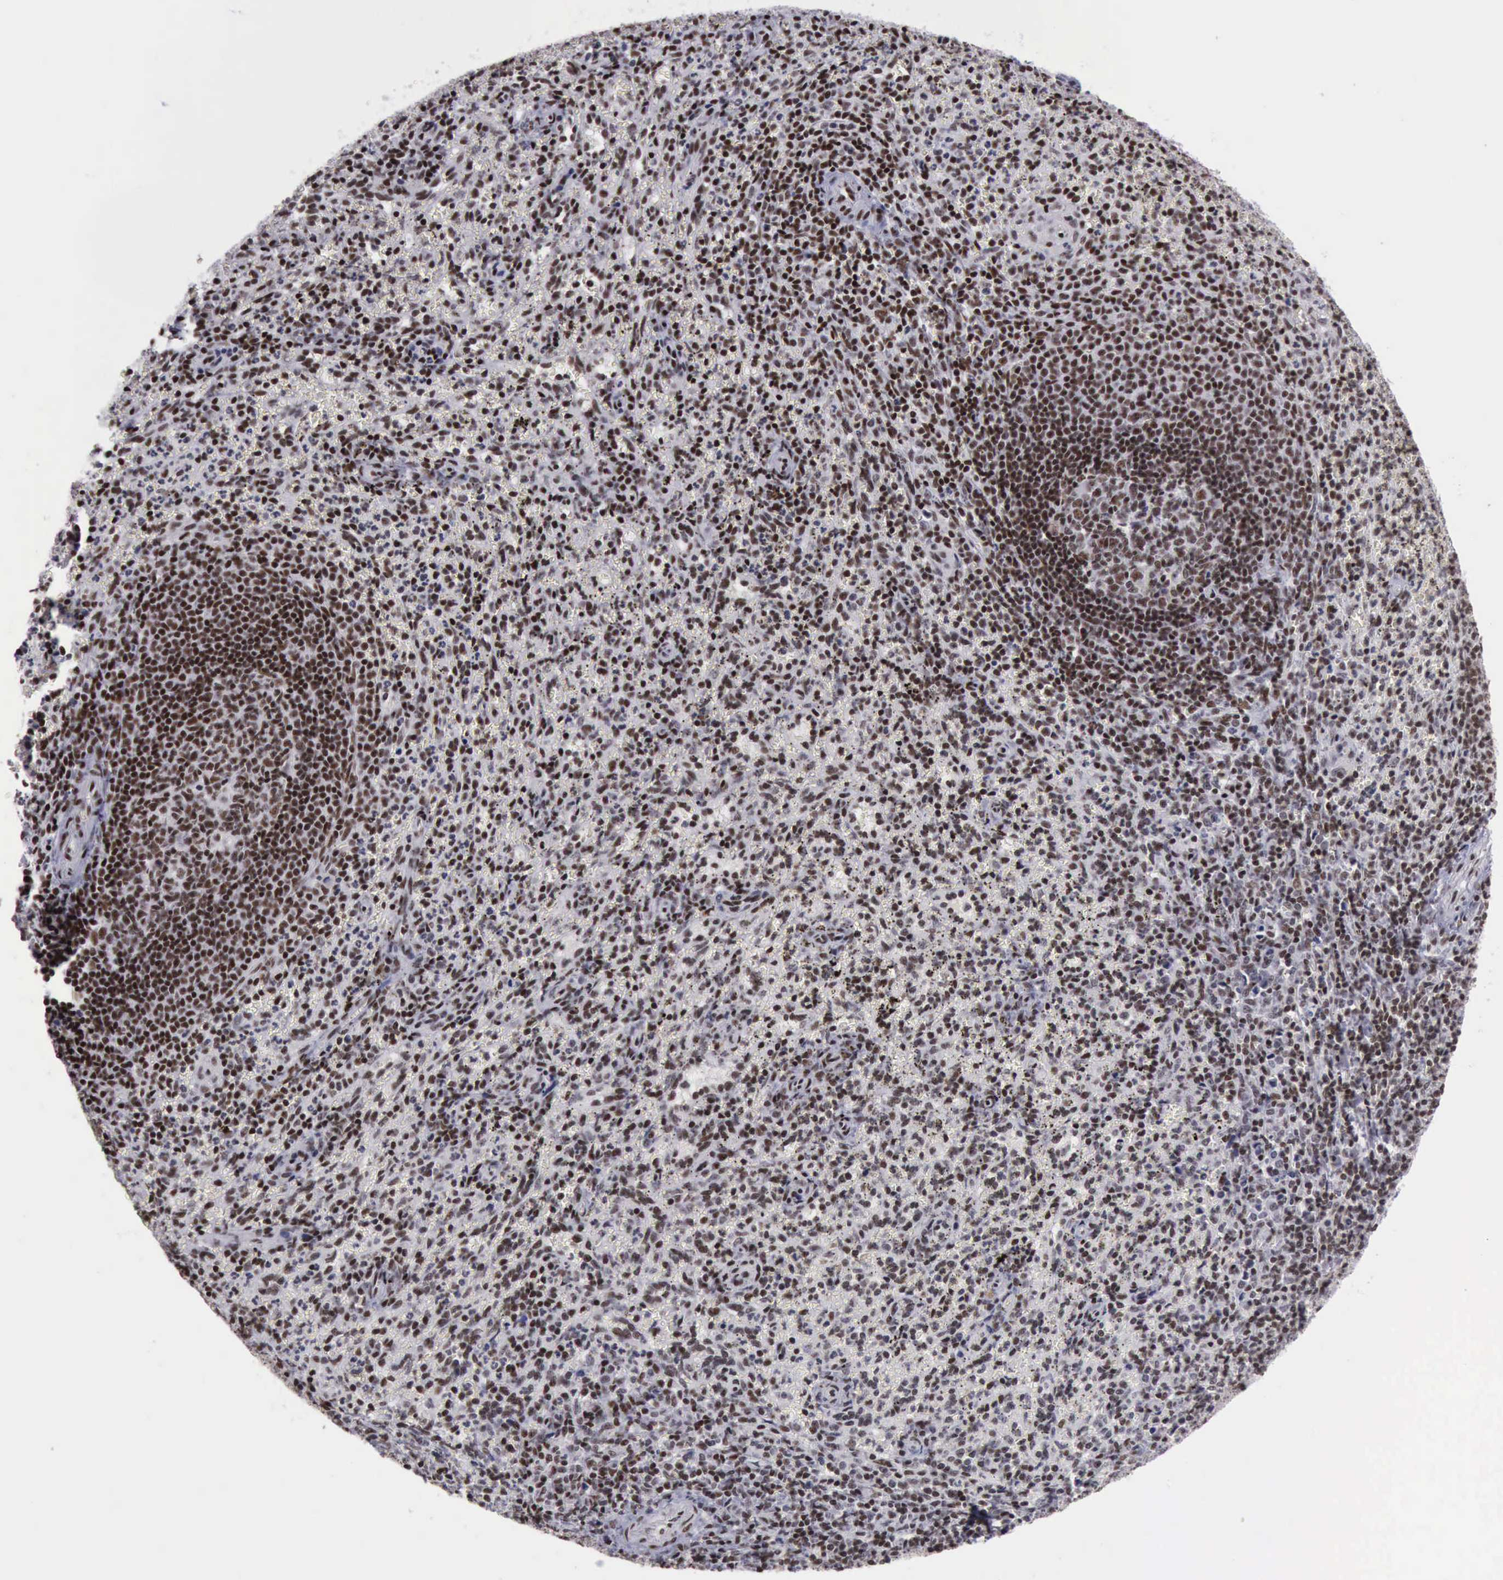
{"staining": {"intensity": "strong", "quantity": ">75%", "location": "nuclear"}, "tissue": "spleen", "cell_type": "Cells in red pulp", "image_type": "normal", "snomed": [{"axis": "morphology", "description": "Normal tissue, NOS"}, {"axis": "topography", "description": "Spleen"}], "caption": "Spleen stained for a protein (brown) shows strong nuclear positive positivity in approximately >75% of cells in red pulp.", "gene": "YY1", "patient": {"sex": "female", "age": 10}}